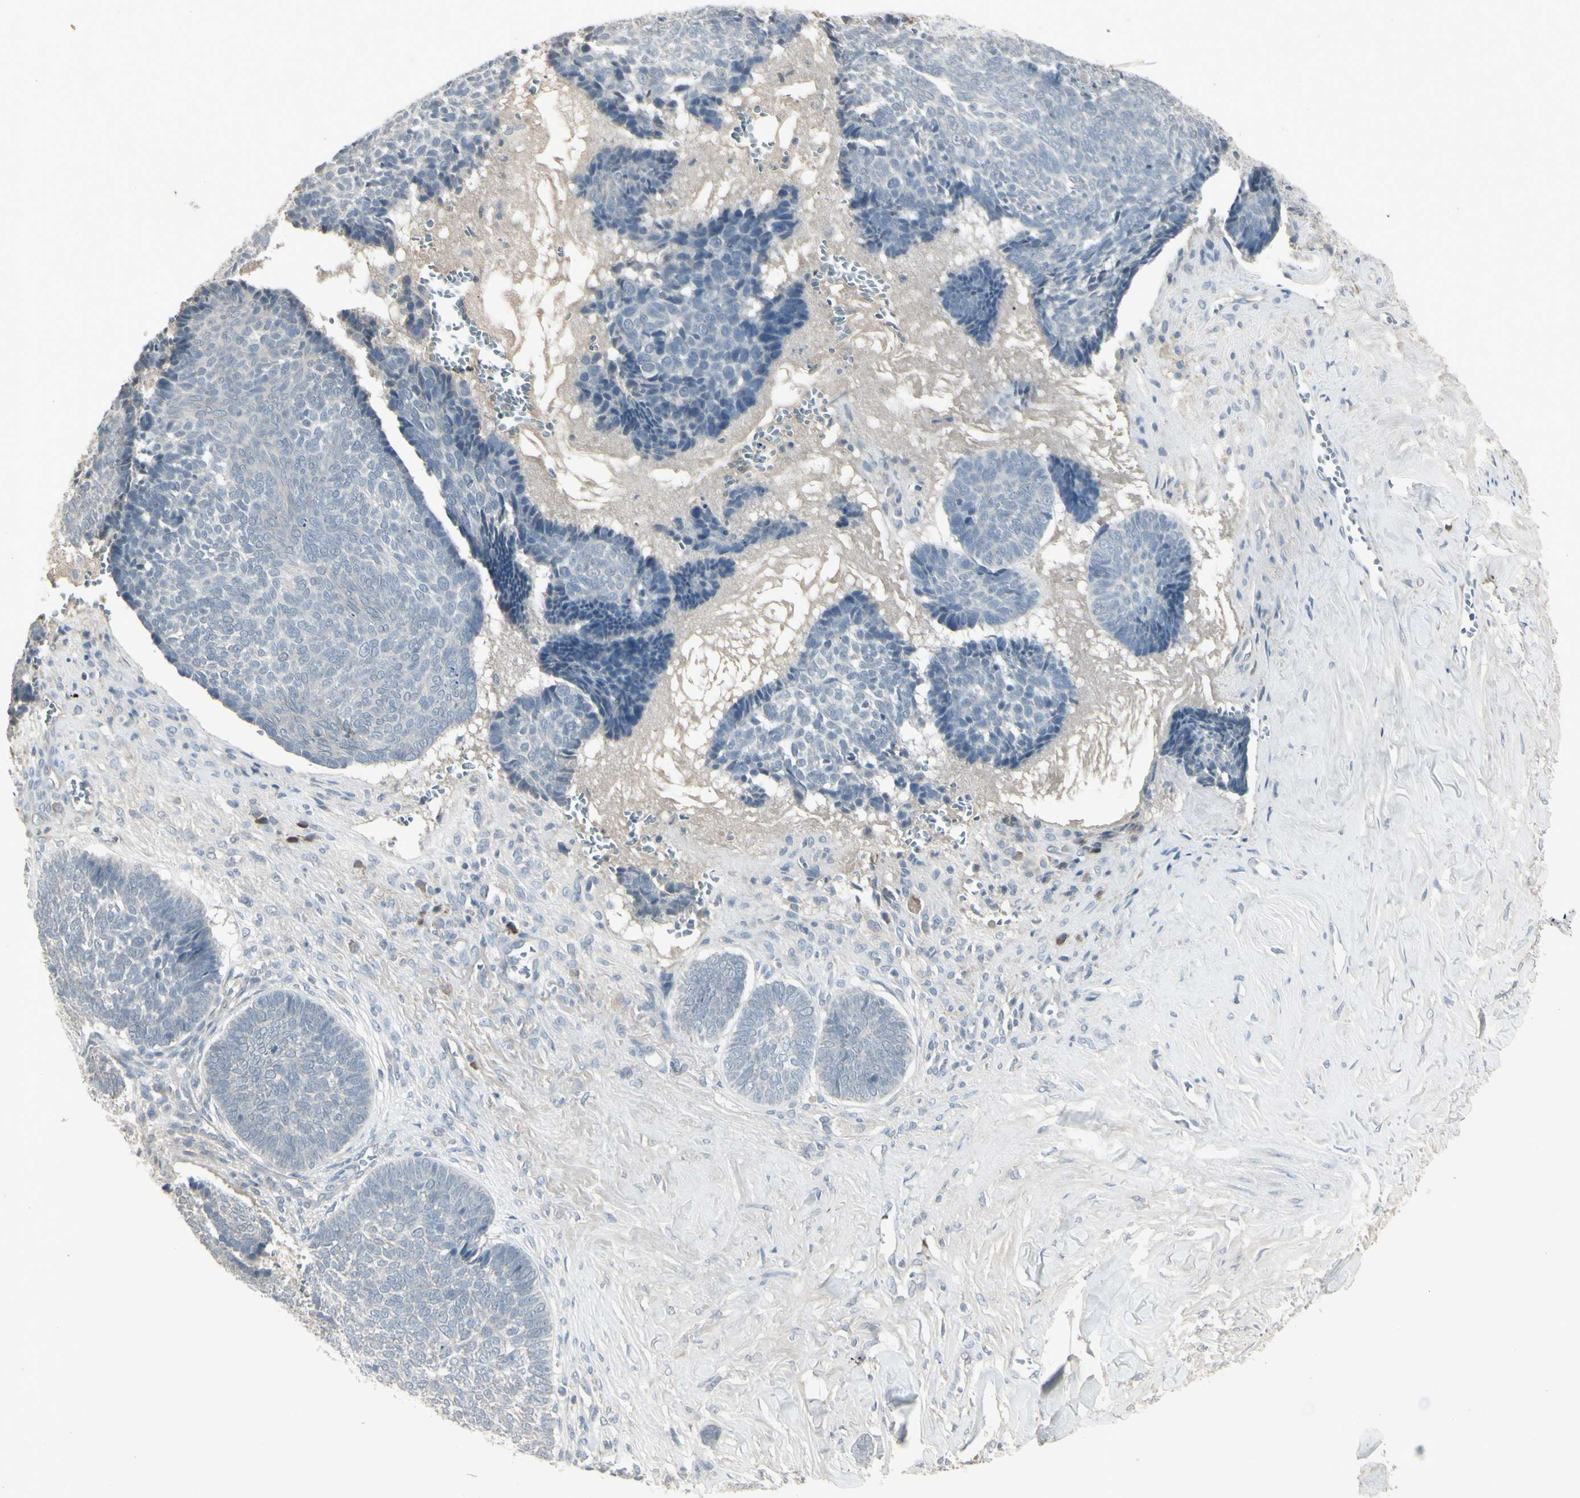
{"staining": {"intensity": "negative", "quantity": "none", "location": "none"}, "tissue": "skin cancer", "cell_type": "Tumor cells", "image_type": "cancer", "snomed": [{"axis": "morphology", "description": "Basal cell carcinoma"}, {"axis": "topography", "description": "Skin"}], "caption": "Immunohistochemical staining of human skin cancer exhibits no significant positivity in tumor cells.", "gene": "PIAS4", "patient": {"sex": "male", "age": 84}}